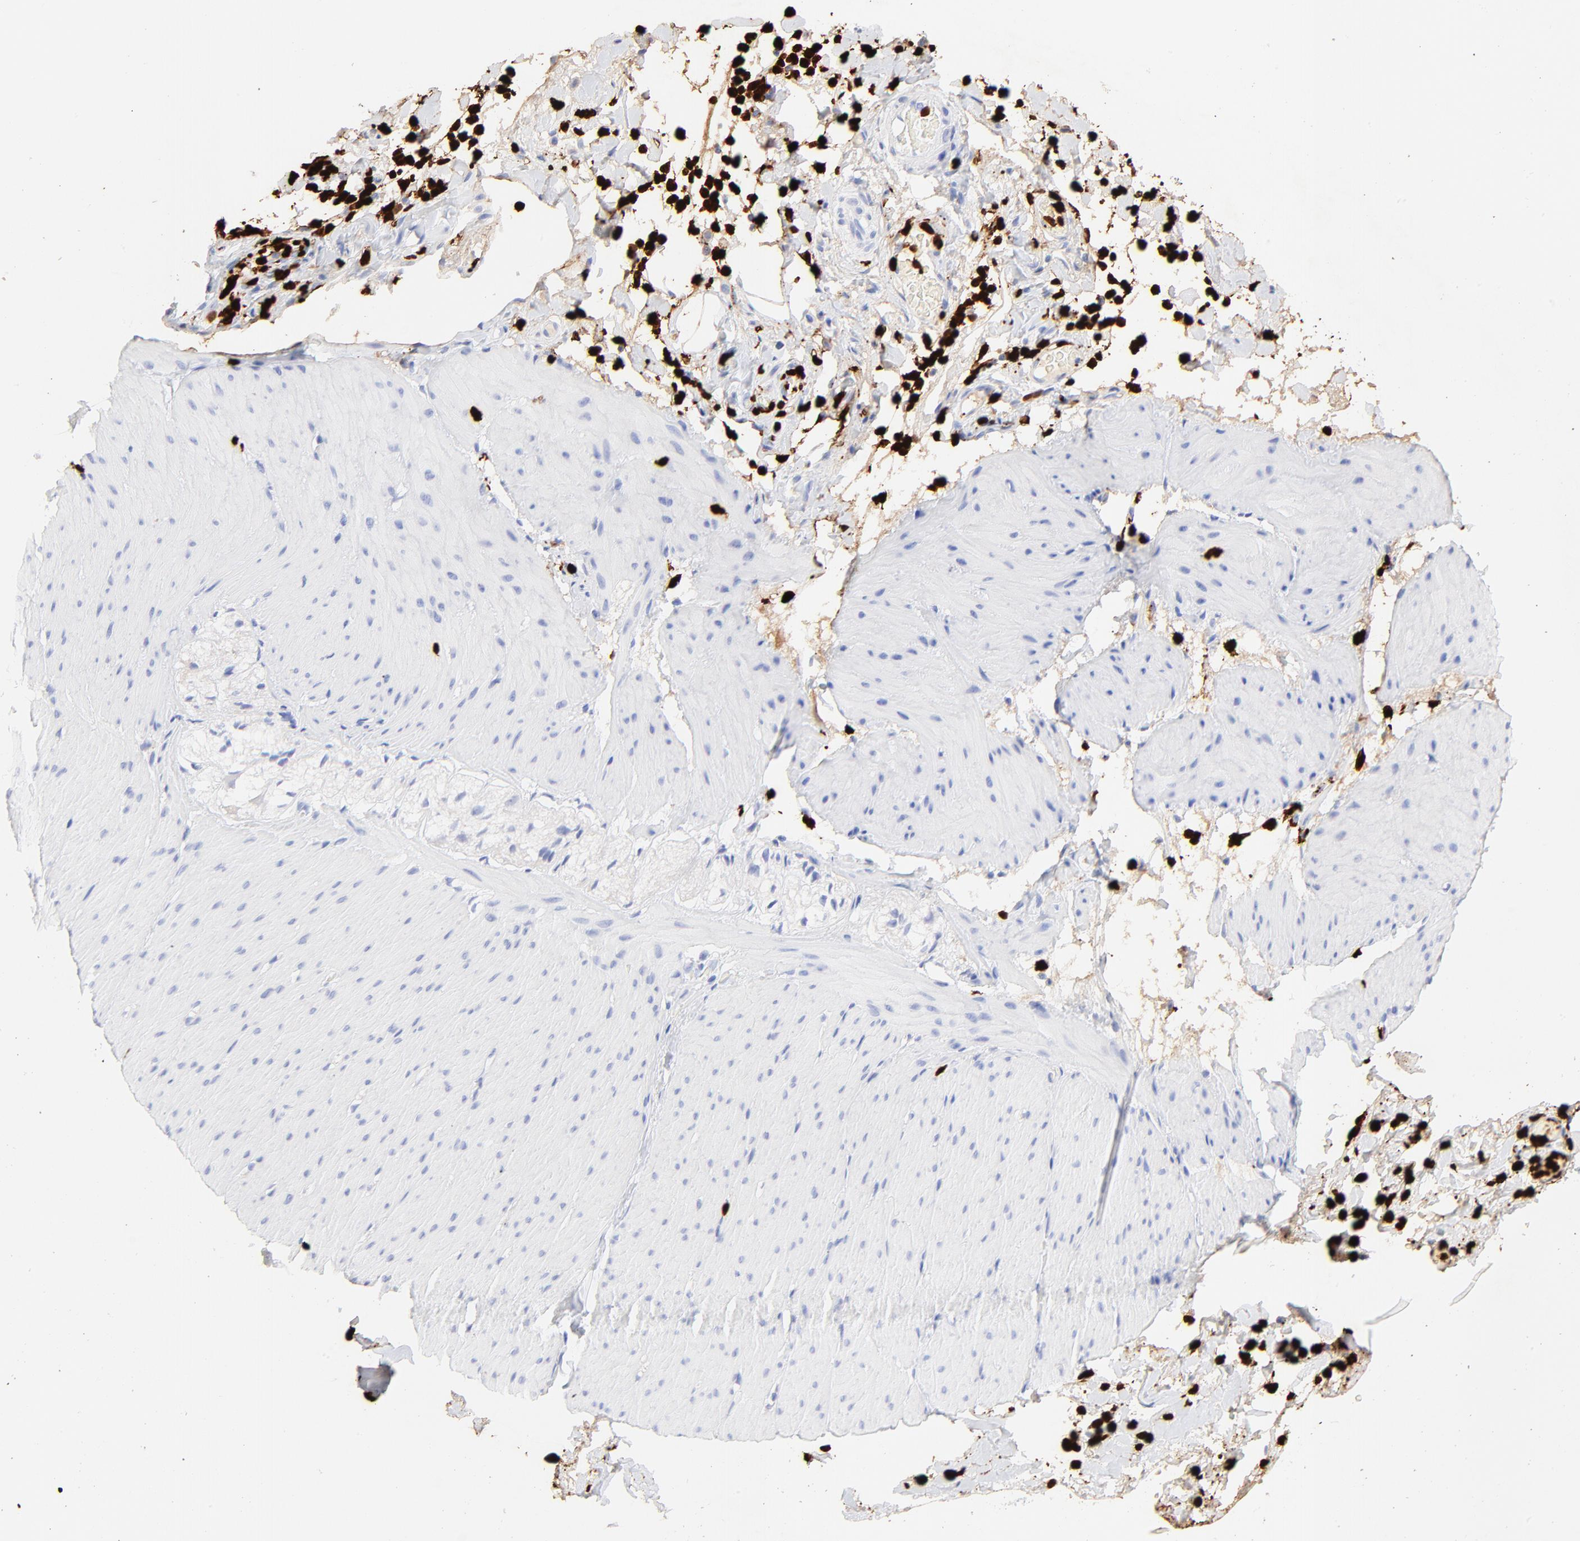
{"staining": {"intensity": "negative", "quantity": "none", "location": "none"}, "tissue": "smooth muscle", "cell_type": "Smooth muscle cells", "image_type": "normal", "snomed": [{"axis": "morphology", "description": "Normal tissue, NOS"}, {"axis": "topography", "description": "Smooth muscle"}, {"axis": "topography", "description": "Colon"}], "caption": "The image reveals no staining of smooth muscle cells in unremarkable smooth muscle.", "gene": "S100A12", "patient": {"sex": "male", "age": 67}}